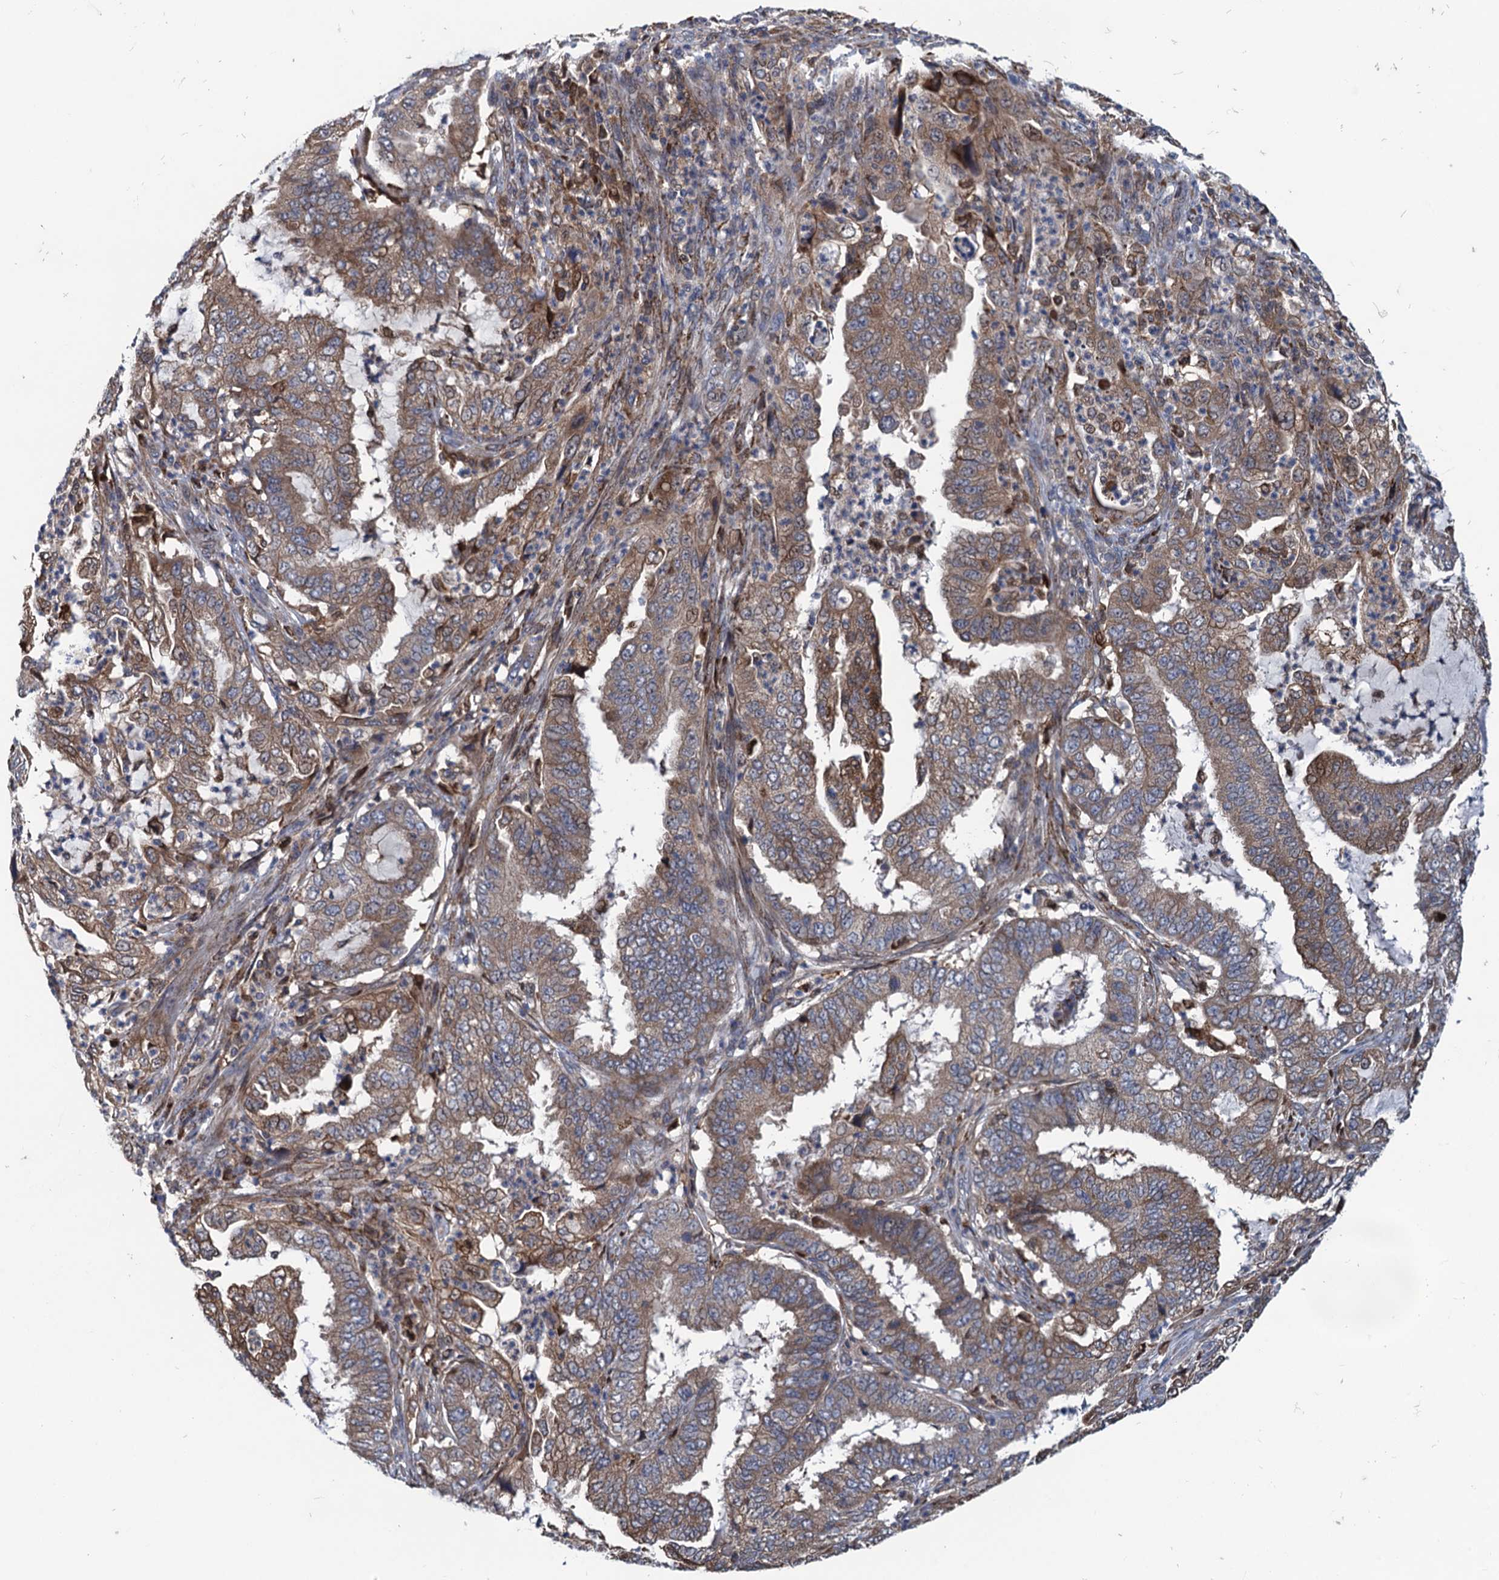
{"staining": {"intensity": "moderate", "quantity": ">75%", "location": "cytoplasmic/membranous"}, "tissue": "endometrial cancer", "cell_type": "Tumor cells", "image_type": "cancer", "snomed": [{"axis": "morphology", "description": "Adenocarcinoma, NOS"}, {"axis": "topography", "description": "Endometrium"}], "caption": "An IHC image of tumor tissue is shown. Protein staining in brown highlights moderate cytoplasmic/membranous positivity in endometrial cancer (adenocarcinoma) within tumor cells.", "gene": "CNTN5", "patient": {"sex": "female", "age": 51}}